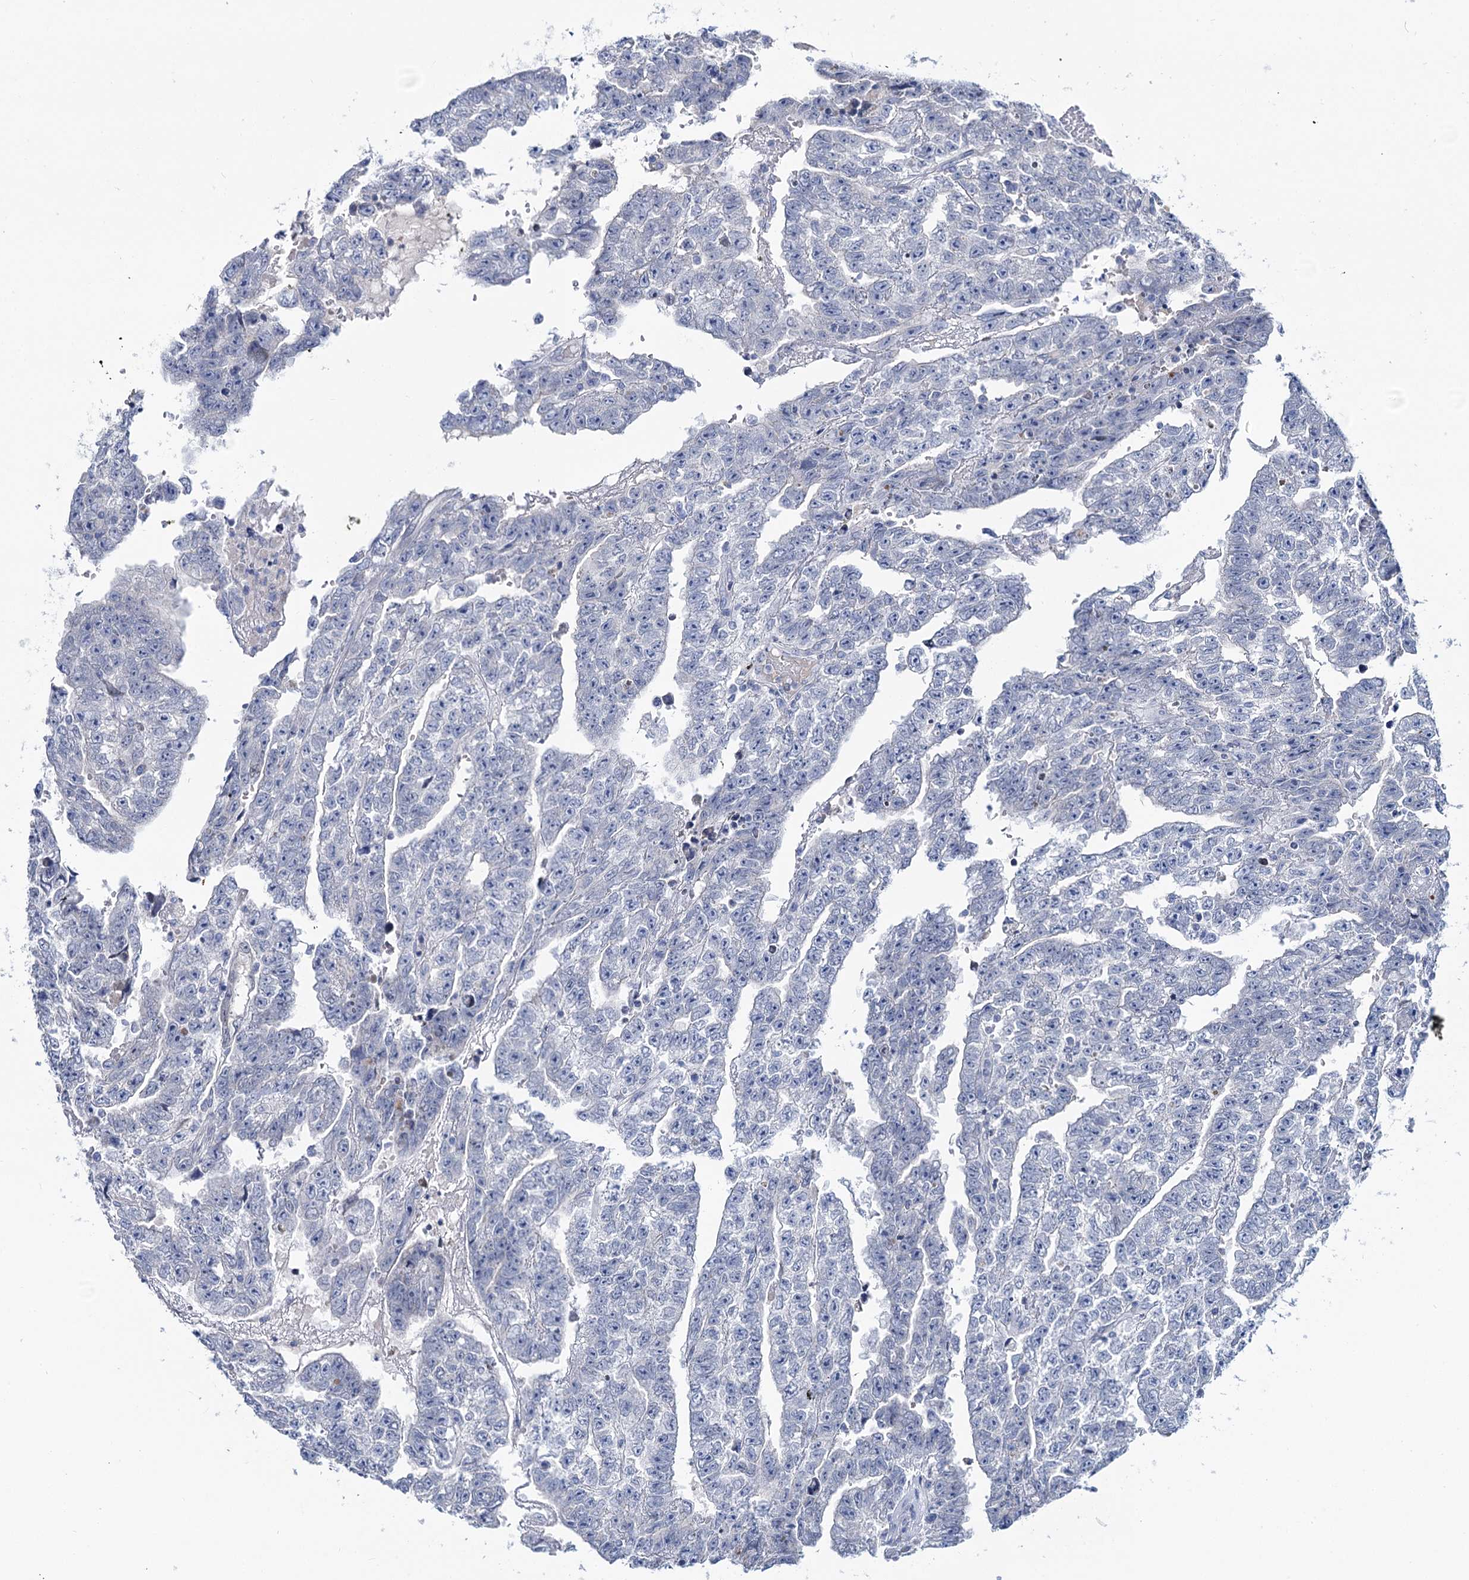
{"staining": {"intensity": "negative", "quantity": "none", "location": "none"}, "tissue": "testis cancer", "cell_type": "Tumor cells", "image_type": "cancer", "snomed": [{"axis": "morphology", "description": "Carcinoma, Embryonal, NOS"}, {"axis": "topography", "description": "Testis"}], "caption": "A high-resolution micrograph shows immunohistochemistry staining of embryonal carcinoma (testis), which shows no significant expression in tumor cells.", "gene": "TOX3", "patient": {"sex": "male", "age": 25}}